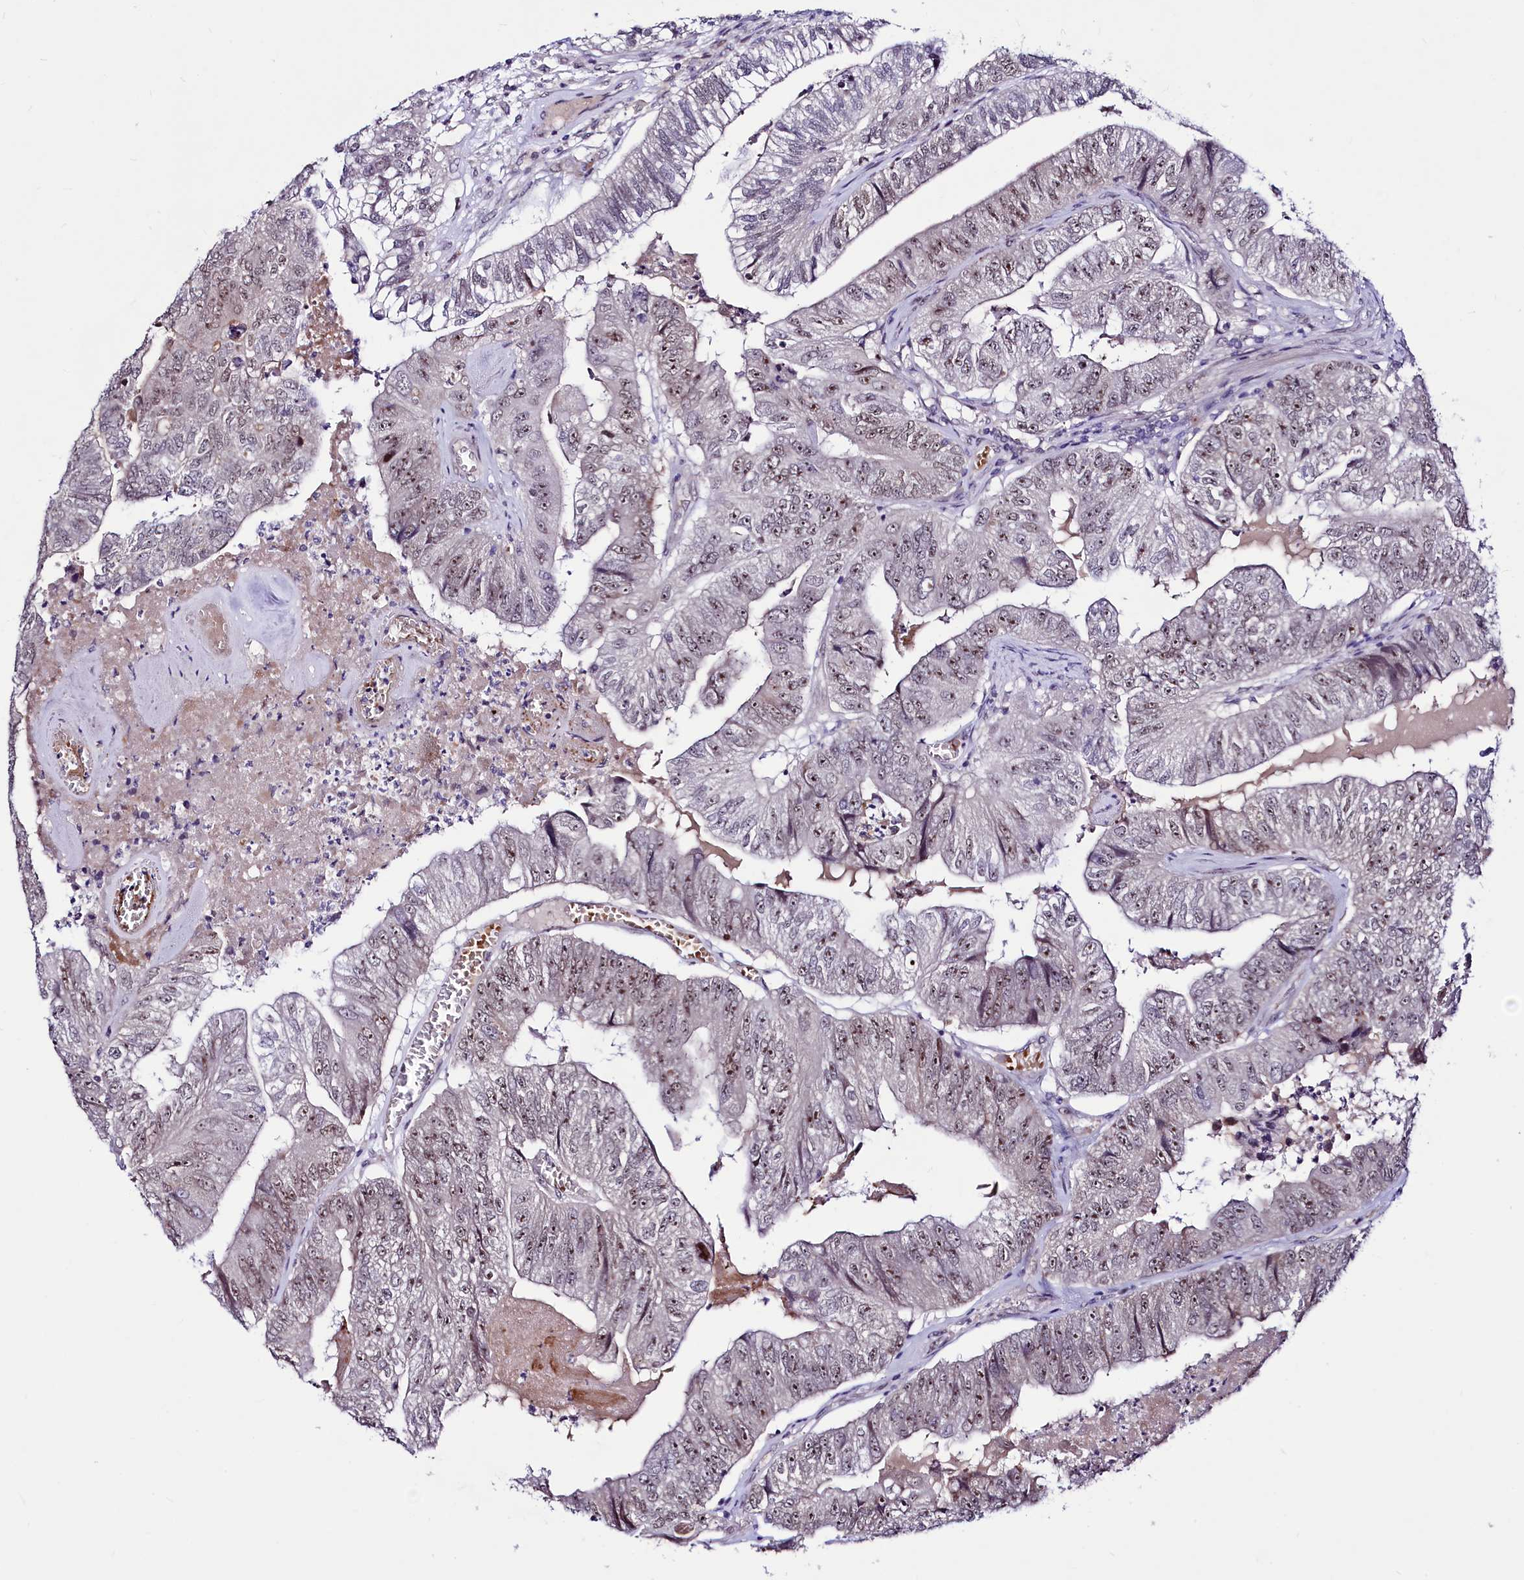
{"staining": {"intensity": "moderate", "quantity": ">75%", "location": "nuclear"}, "tissue": "colorectal cancer", "cell_type": "Tumor cells", "image_type": "cancer", "snomed": [{"axis": "morphology", "description": "Adenocarcinoma, NOS"}, {"axis": "topography", "description": "Colon"}], "caption": "This is an image of immunohistochemistry staining of colorectal adenocarcinoma, which shows moderate expression in the nuclear of tumor cells.", "gene": "LEUTX", "patient": {"sex": "female", "age": 67}}